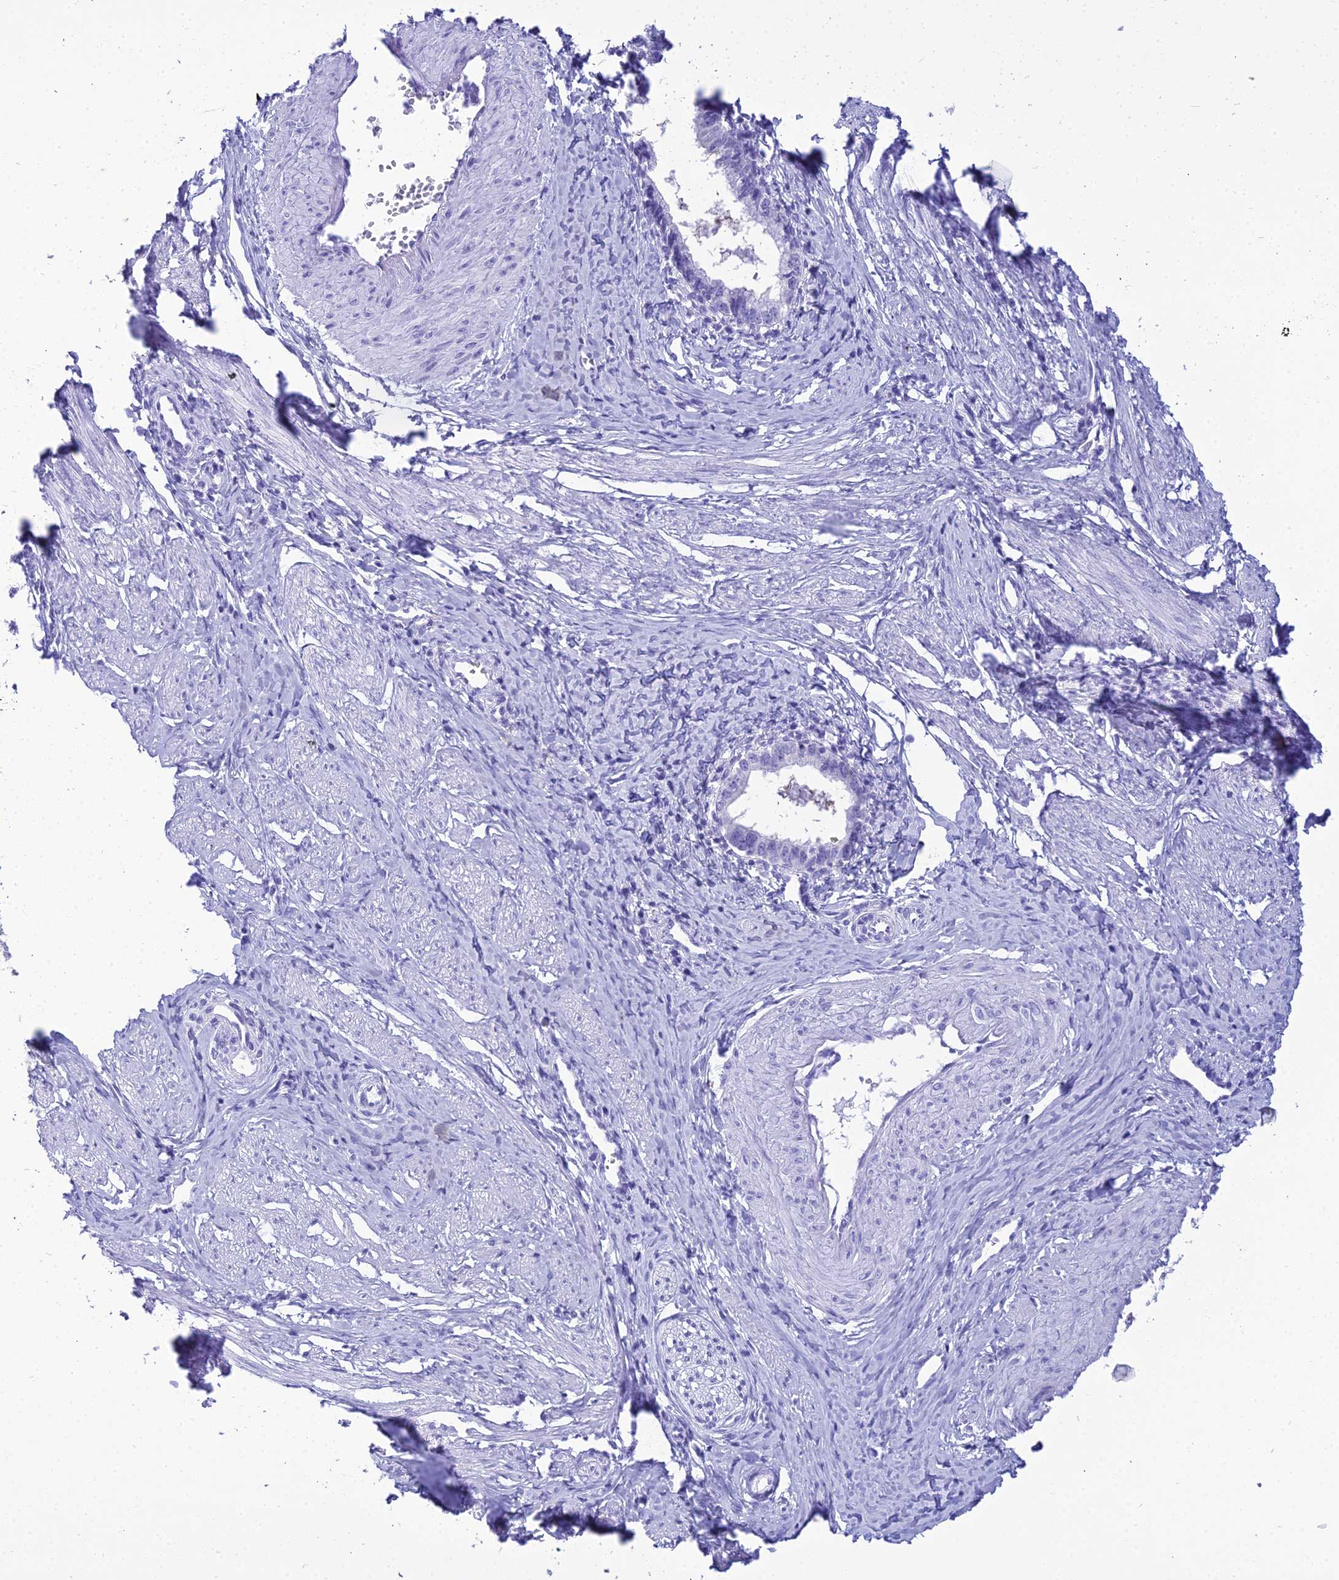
{"staining": {"intensity": "negative", "quantity": "none", "location": "none"}, "tissue": "cervical cancer", "cell_type": "Tumor cells", "image_type": "cancer", "snomed": [{"axis": "morphology", "description": "Adenocarcinoma, NOS"}, {"axis": "topography", "description": "Cervix"}], "caption": "Protein analysis of cervical adenocarcinoma displays no significant positivity in tumor cells.", "gene": "ZNF442", "patient": {"sex": "female", "age": 36}}